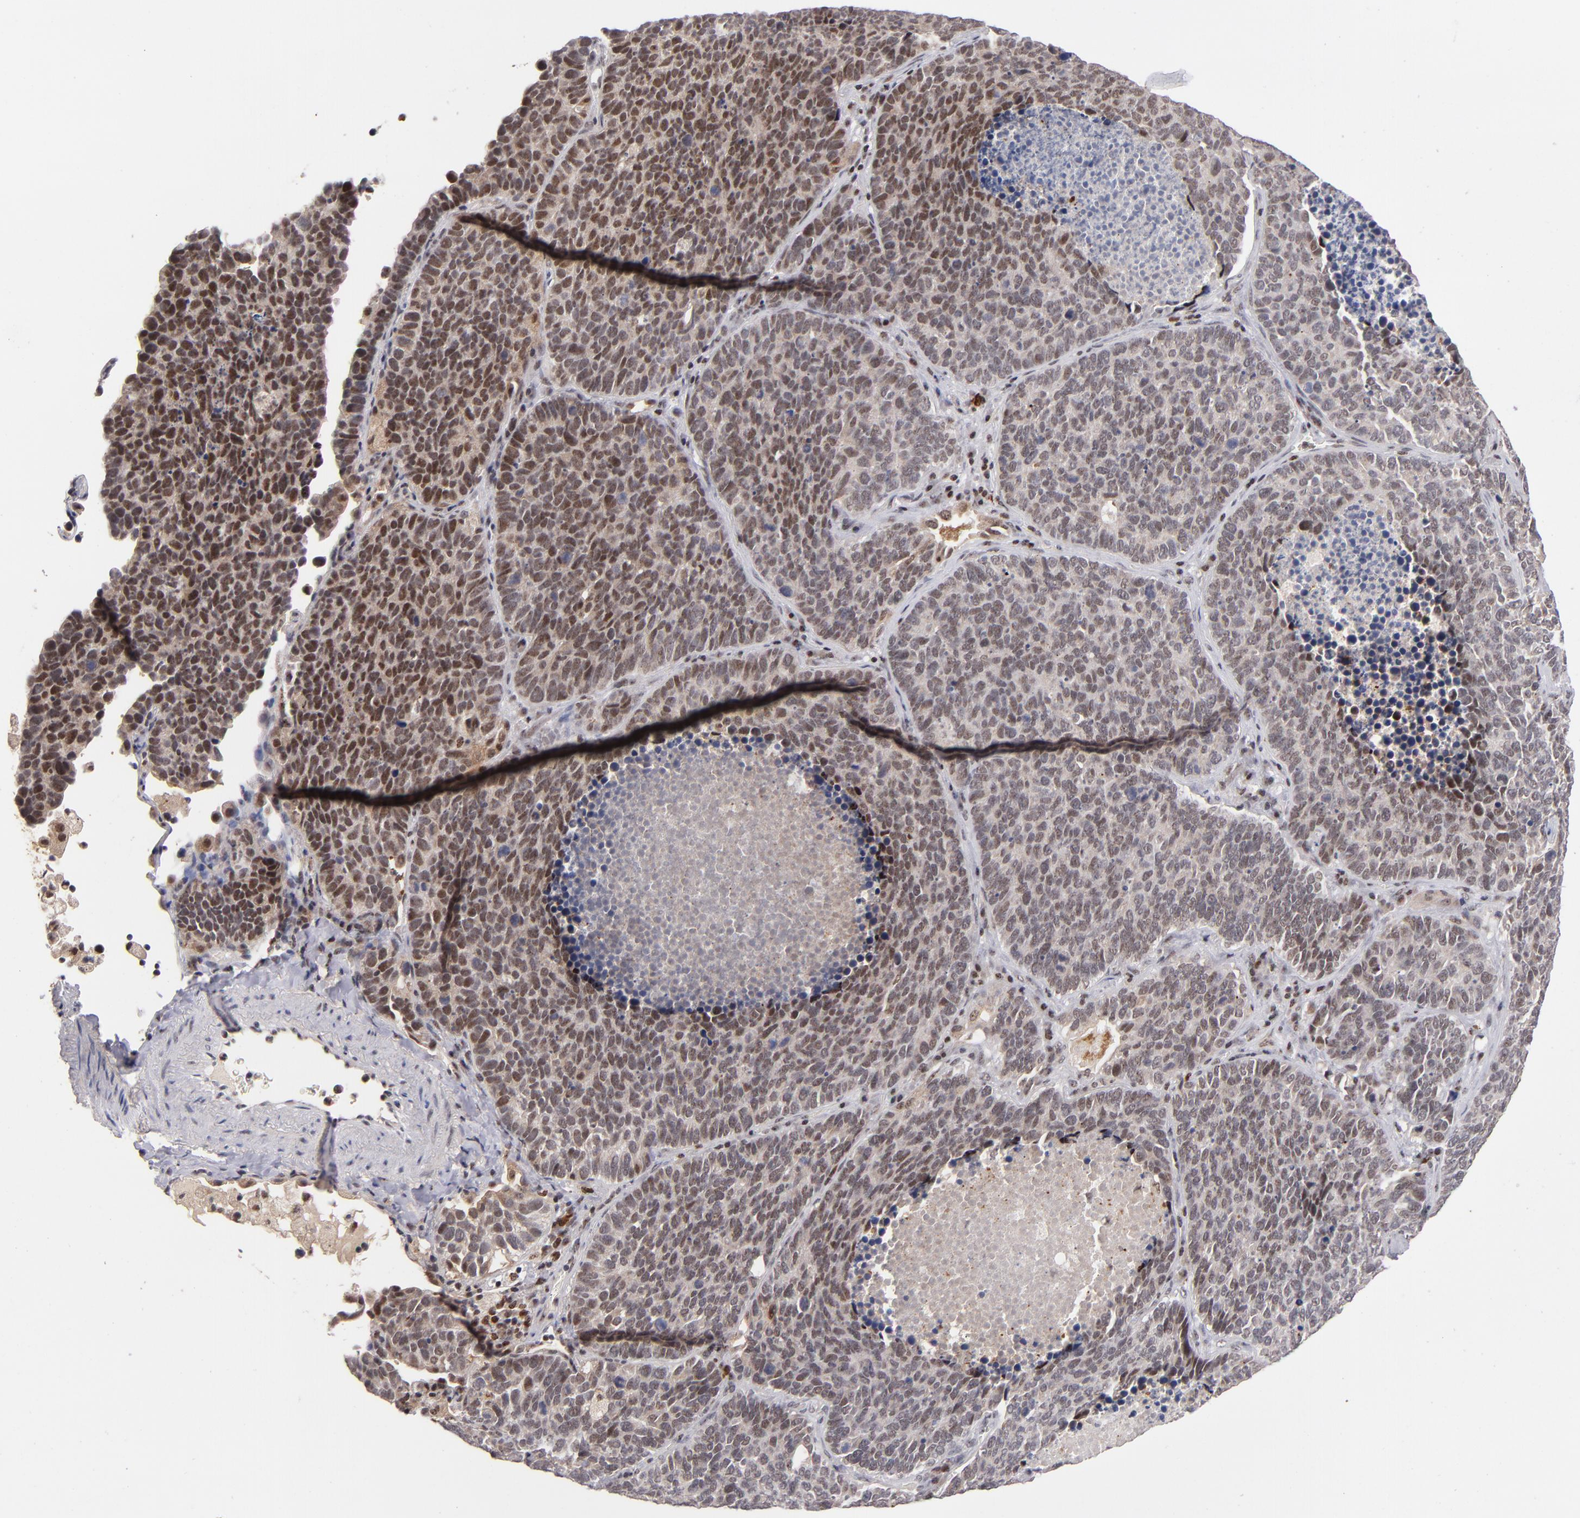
{"staining": {"intensity": "weak", "quantity": ">75%", "location": "cytoplasmic/membranous,nuclear"}, "tissue": "lung cancer", "cell_type": "Tumor cells", "image_type": "cancer", "snomed": [{"axis": "morphology", "description": "Neoplasm, malignant, NOS"}, {"axis": "topography", "description": "Lung"}], "caption": "Protein positivity by immunohistochemistry displays weak cytoplasmic/membranous and nuclear positivity in approximately >75% of tumor cells in lung cancer. (Brightfield microscopy of DAB IHC at high magnification).", "gene": "PCNX4", "patient": {"sex": "female", "age": 75}}